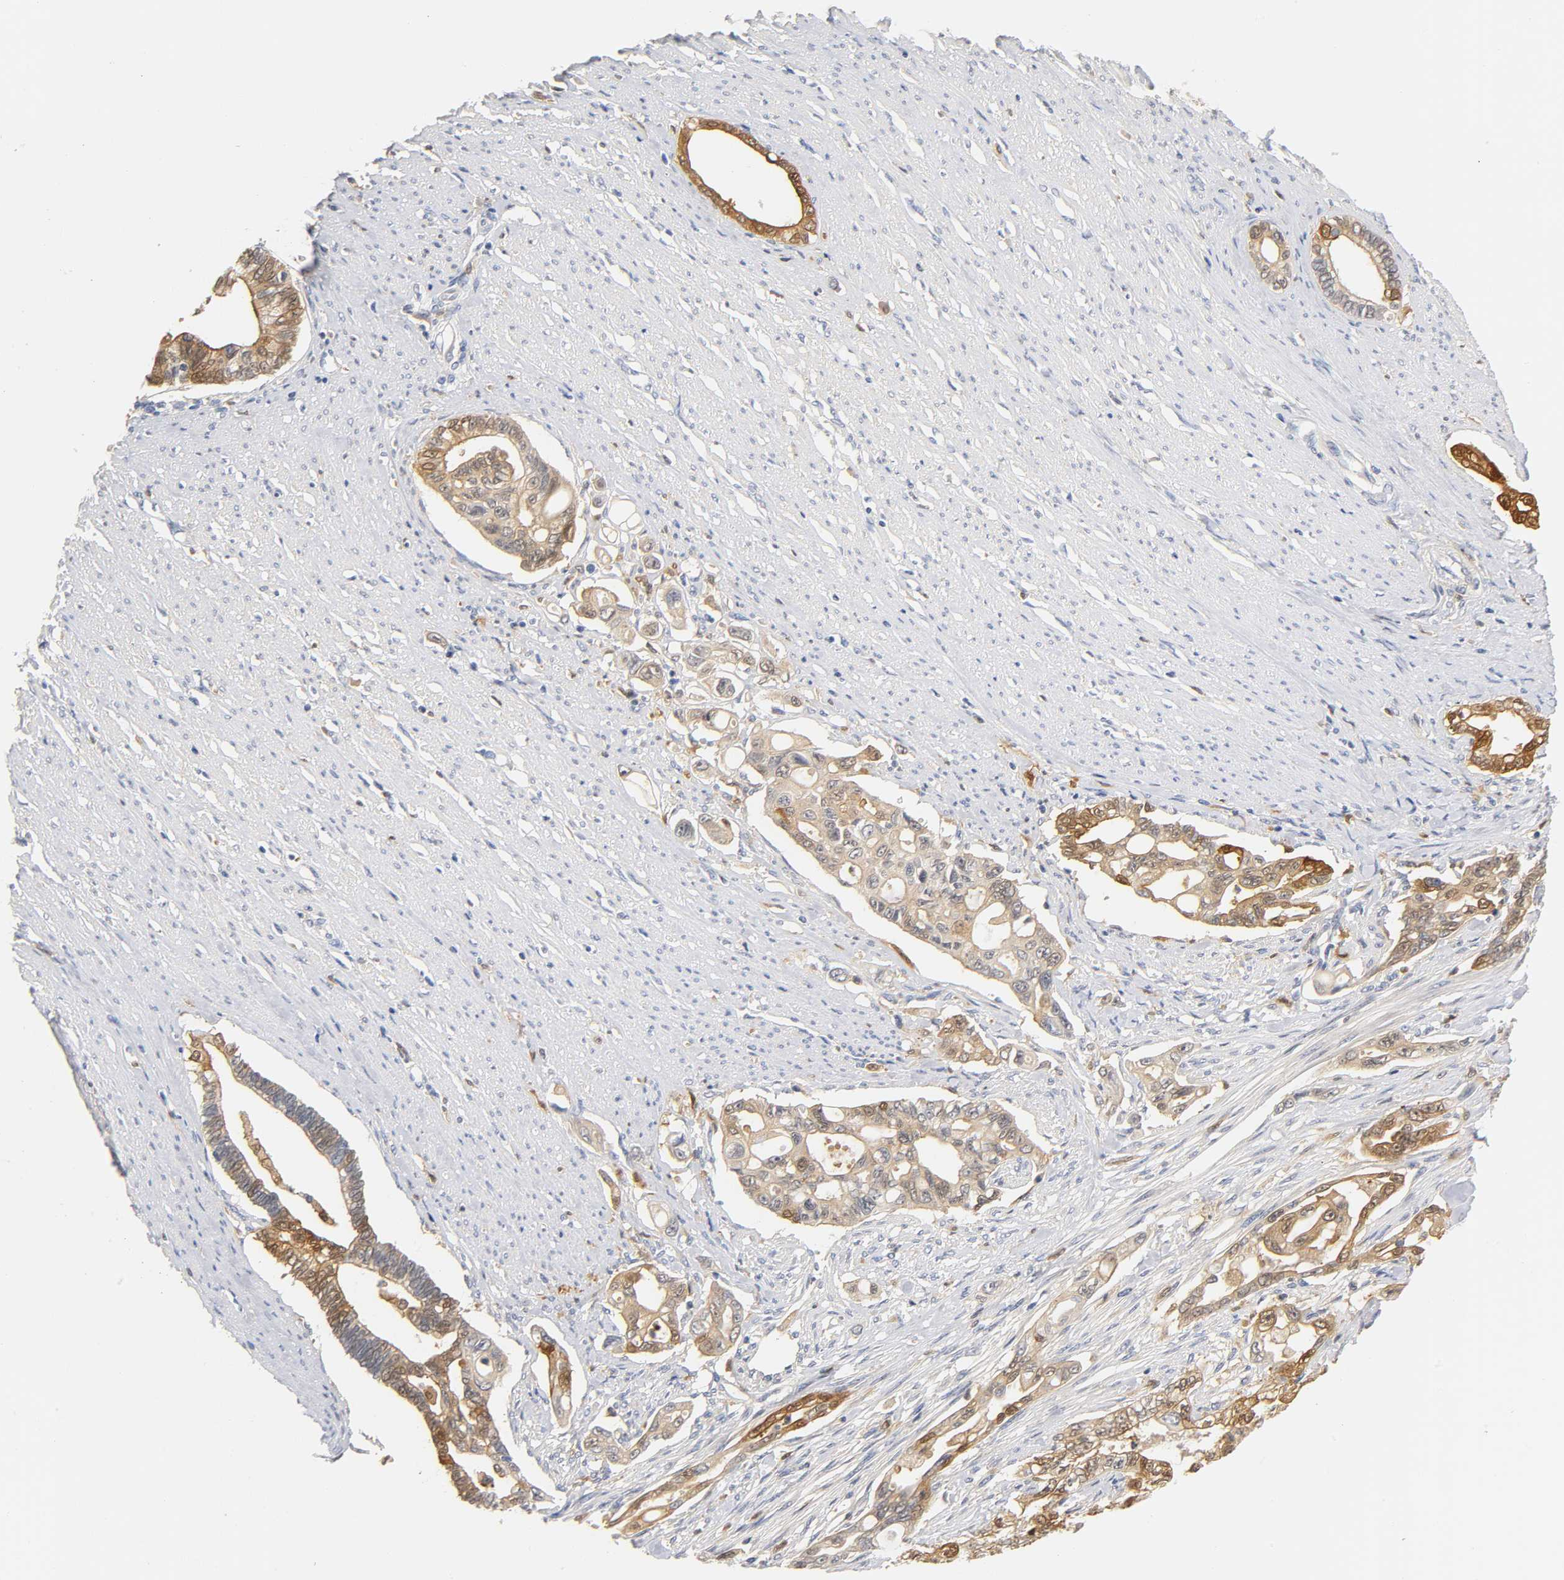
{"staining": {"intensity": "moderate", "quantity": ">75%", "location": "cytoplasmic/membranous,nuclear"}, "tissue": "pancreatic cancer", "cell_type": "Tumor cells", "image_type": "cancer", "snomed": [{"axis": "morphology", "description": "Normal tissue, NOS"}, {"axis": "topography", "description": "Pancreas"}], "caption": "Pancreatic cancer stained for a protein reveals moderate cytoplasmic/membranous and nuclear positivity in tumor cells. Using DAB (3,3'-diaminobenzidine) (brown) and hematoxylin (blue) stains, captured at high magnification using brightfield microscopy.", "gene": "IL18", "patient": {"sex": "male", "age": 42}}